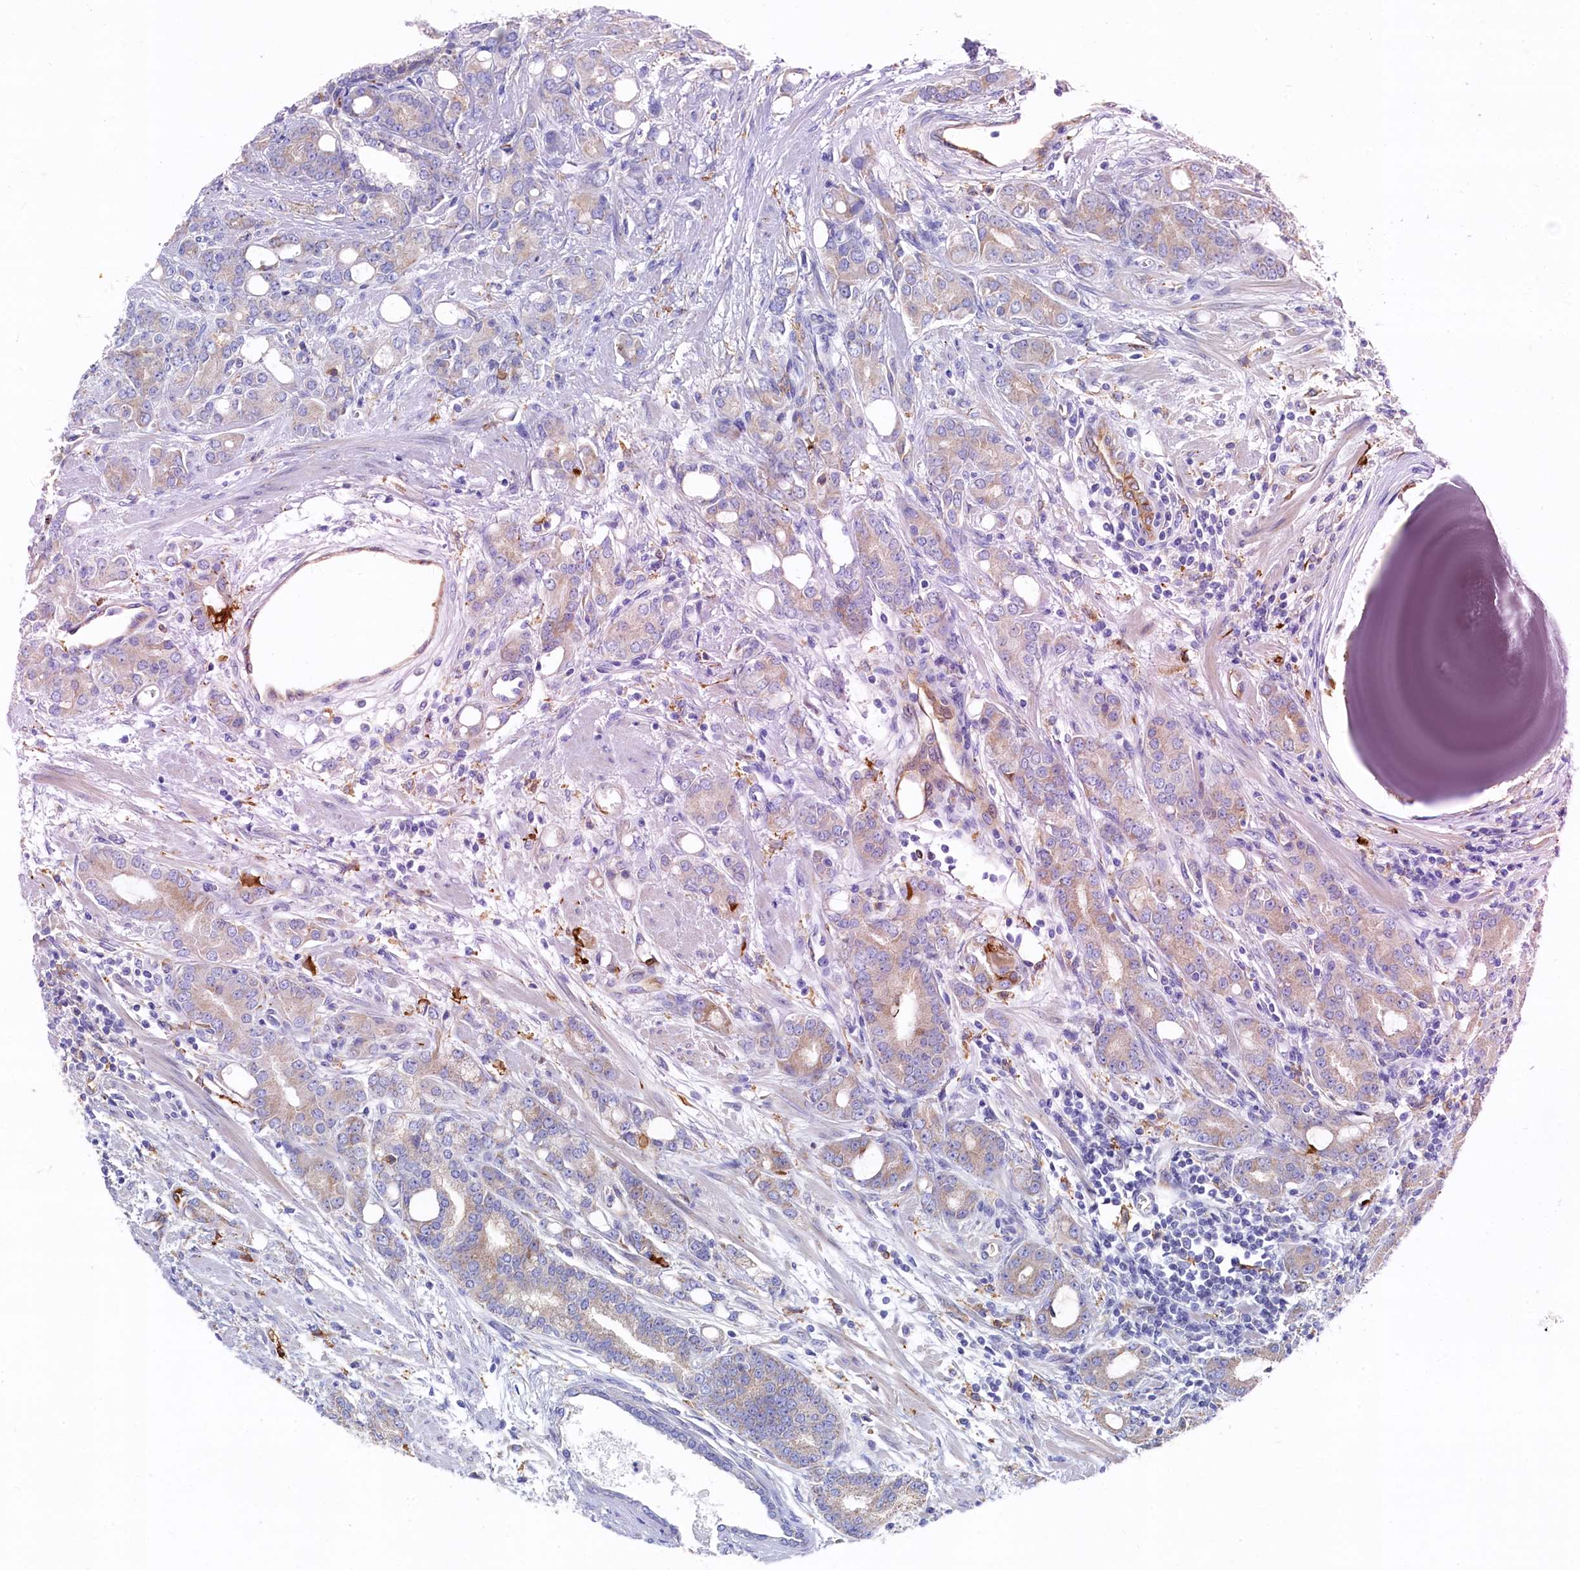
{"staining": {"intensity": "weak", "quantity": "25%-75%", "location": "cytoplasmic/membranous"}, "tissue": "prostate cancer", "cell_type": "Tumor cells", "image_type": "cancer", "snomed": [{"axis": "morphology", "description": "Adenocarcinoma, High grade"}, {"axis": "topography", "description": "Prostate"}], "caption": "Protein analysis of prostate cancer (high-grade adenocarcinoma) tissue reveals weak cytoplasmic/membranous staining in approximately 25%-75% of tumor cells. (DAB IHC with brightfield microscopy, high magnification).", "gene": "C12orf73", "patient": {"sex": "male", "age": 62}}